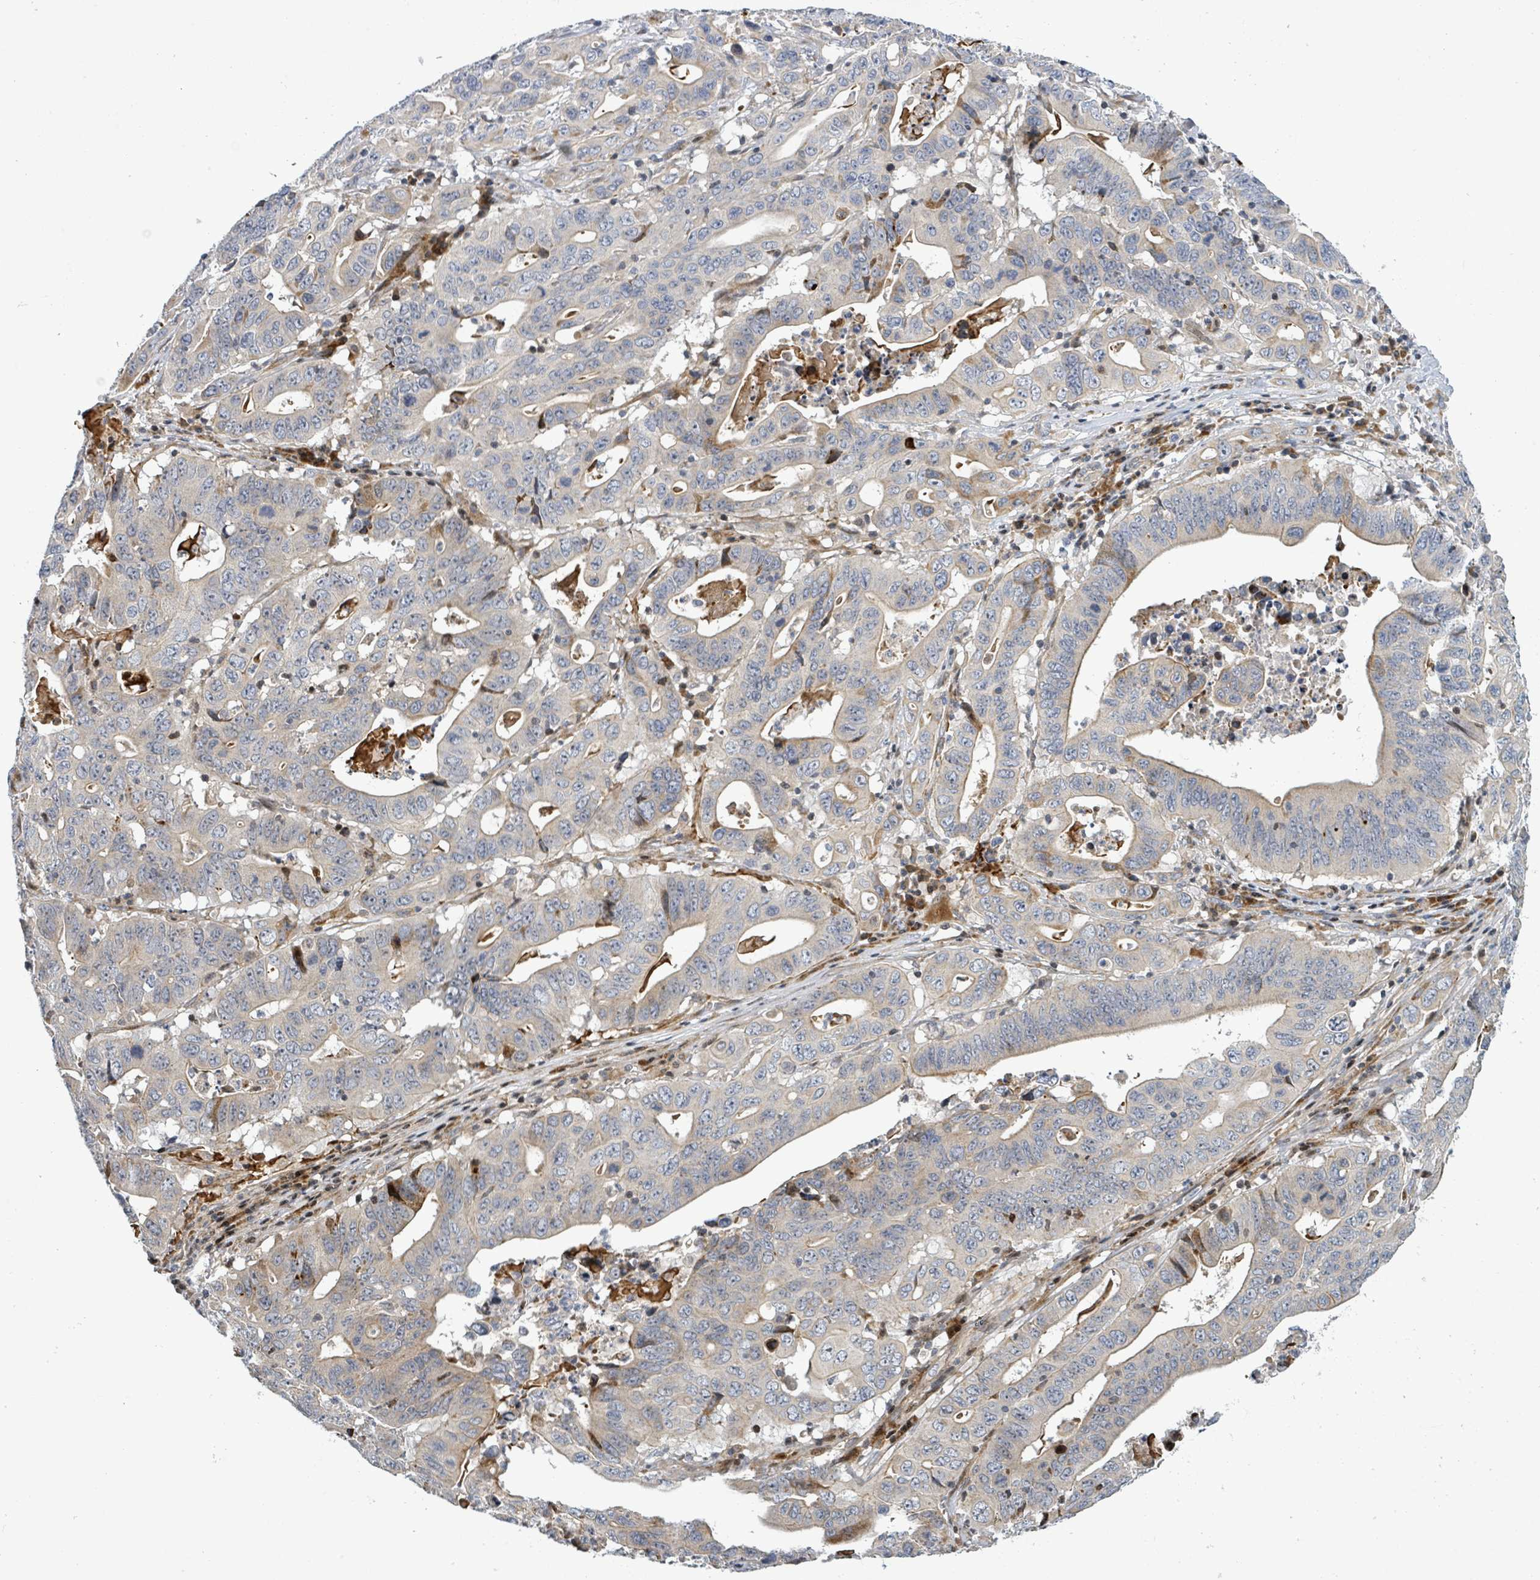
{"staining": {"intensity": "weak", "quantity": "<25%", "location": "cytoplasmic/membranous"}, "tissue": "lung cancer", "cell_type": "Tumor cells", "image_type": "cancer", "snomed": [{"axis": "morphology", "description": "Adenocarcinoma, NOS"}, {"axis": "topography", "description": "Lung"}], "caption": "Lung adenocarcinoma stained for a protein using IHC displays no expression tumor cells.", "gene": "CFAP210", "patient": {"sex": "female", "age": 60}}